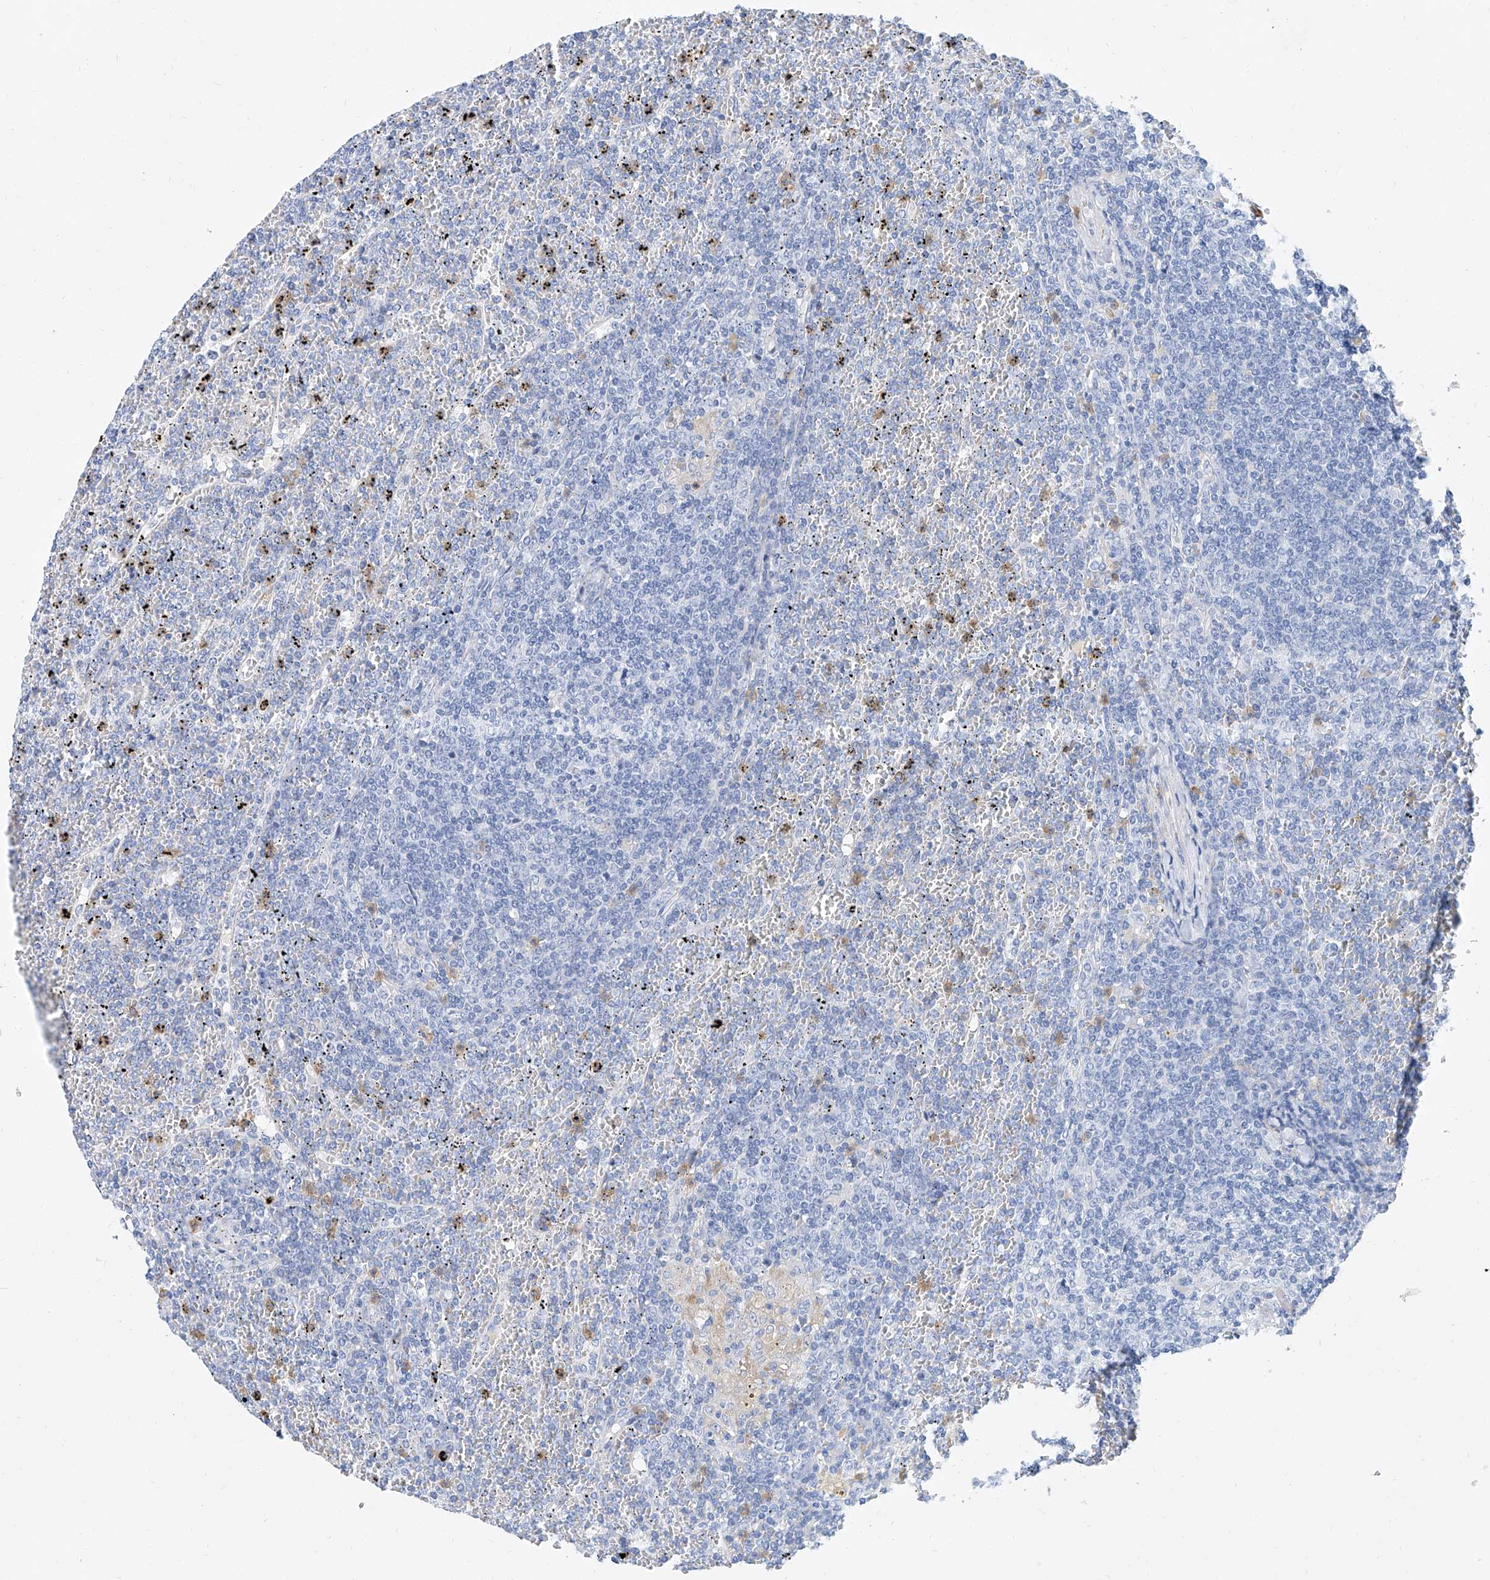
{"staining": {"intensity": "negative", "quantity": "none", "location": "none"}, "tissue": "lymphoma", "cell_type": "Tumor cells", "image_type": "cancer", "snomed": [{"axis": "morphology", "description": "Malignant lymphoma, non-Hodgkin's type, Low grade"}, {"axis": "topography", "description": "Spleen"}], "caption": "There is no significant staining in tumor cells of malignant lymphoma, non-Hodgkin's type (low-grade).", "gene": "SLC25A29", "patient": {"sex": "female", "age": 19}}